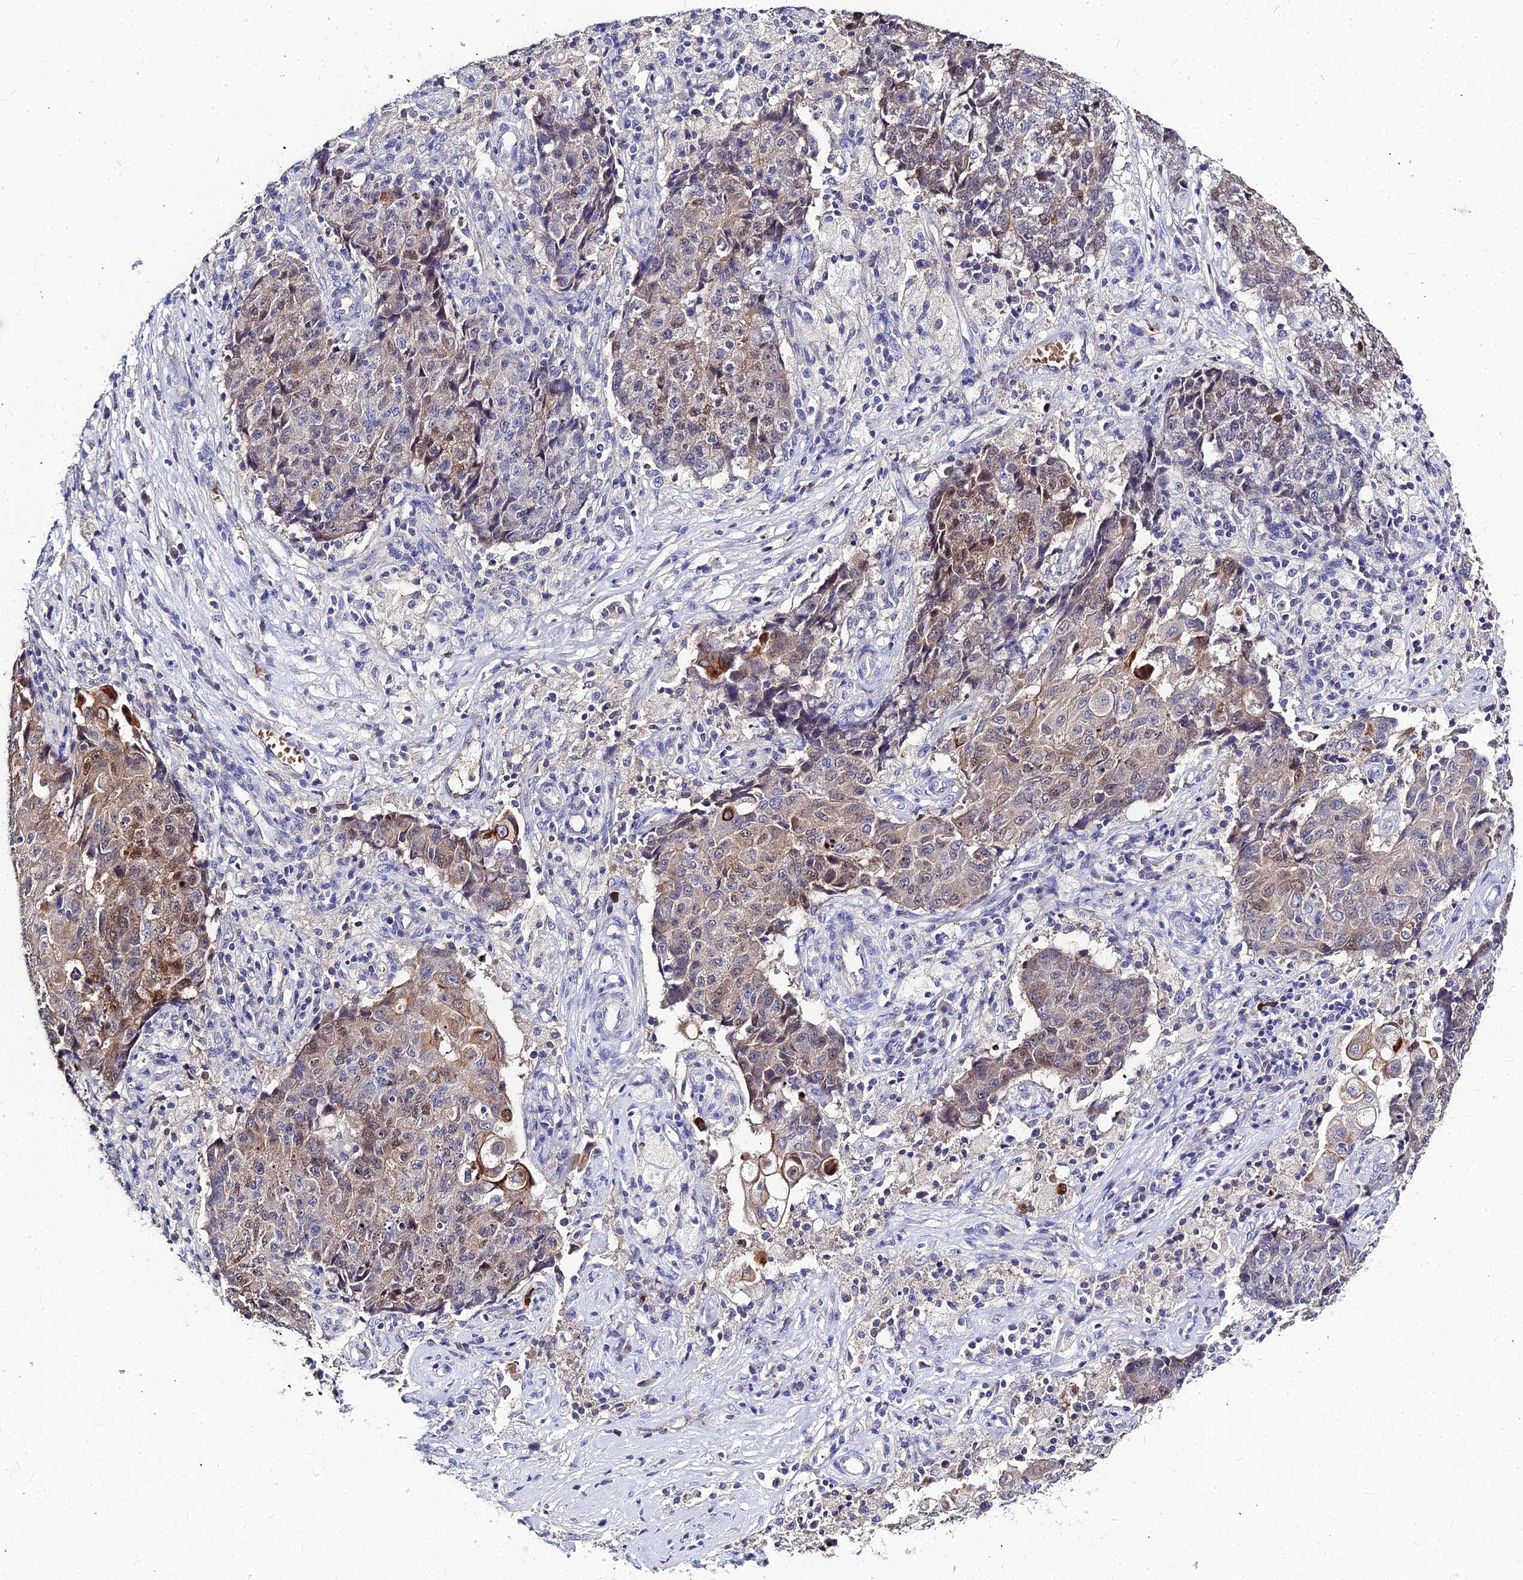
{"staining": {"intensity": "moderate", "quantity": "<25%", "location": "cytoplasmic/membranous,nuclear"}, "tissue": "ovarian cancer", "cell_type": "Tumor cells", "image_type": "cancer", "snomed": [{"axis": "morphology", "description": "Carcinoma, endometroid"}, {"axis": "topography", "description": "Ovary"}], "caption": "Immunohistochemical staining of ovarian cancer demonstrates moderate cytoplasmic/membranous and nuclear protein staining in approximately <25% of tumor cells.", "gene": "DMRTA1", "patient": {"sex": "female", "age": 42}}